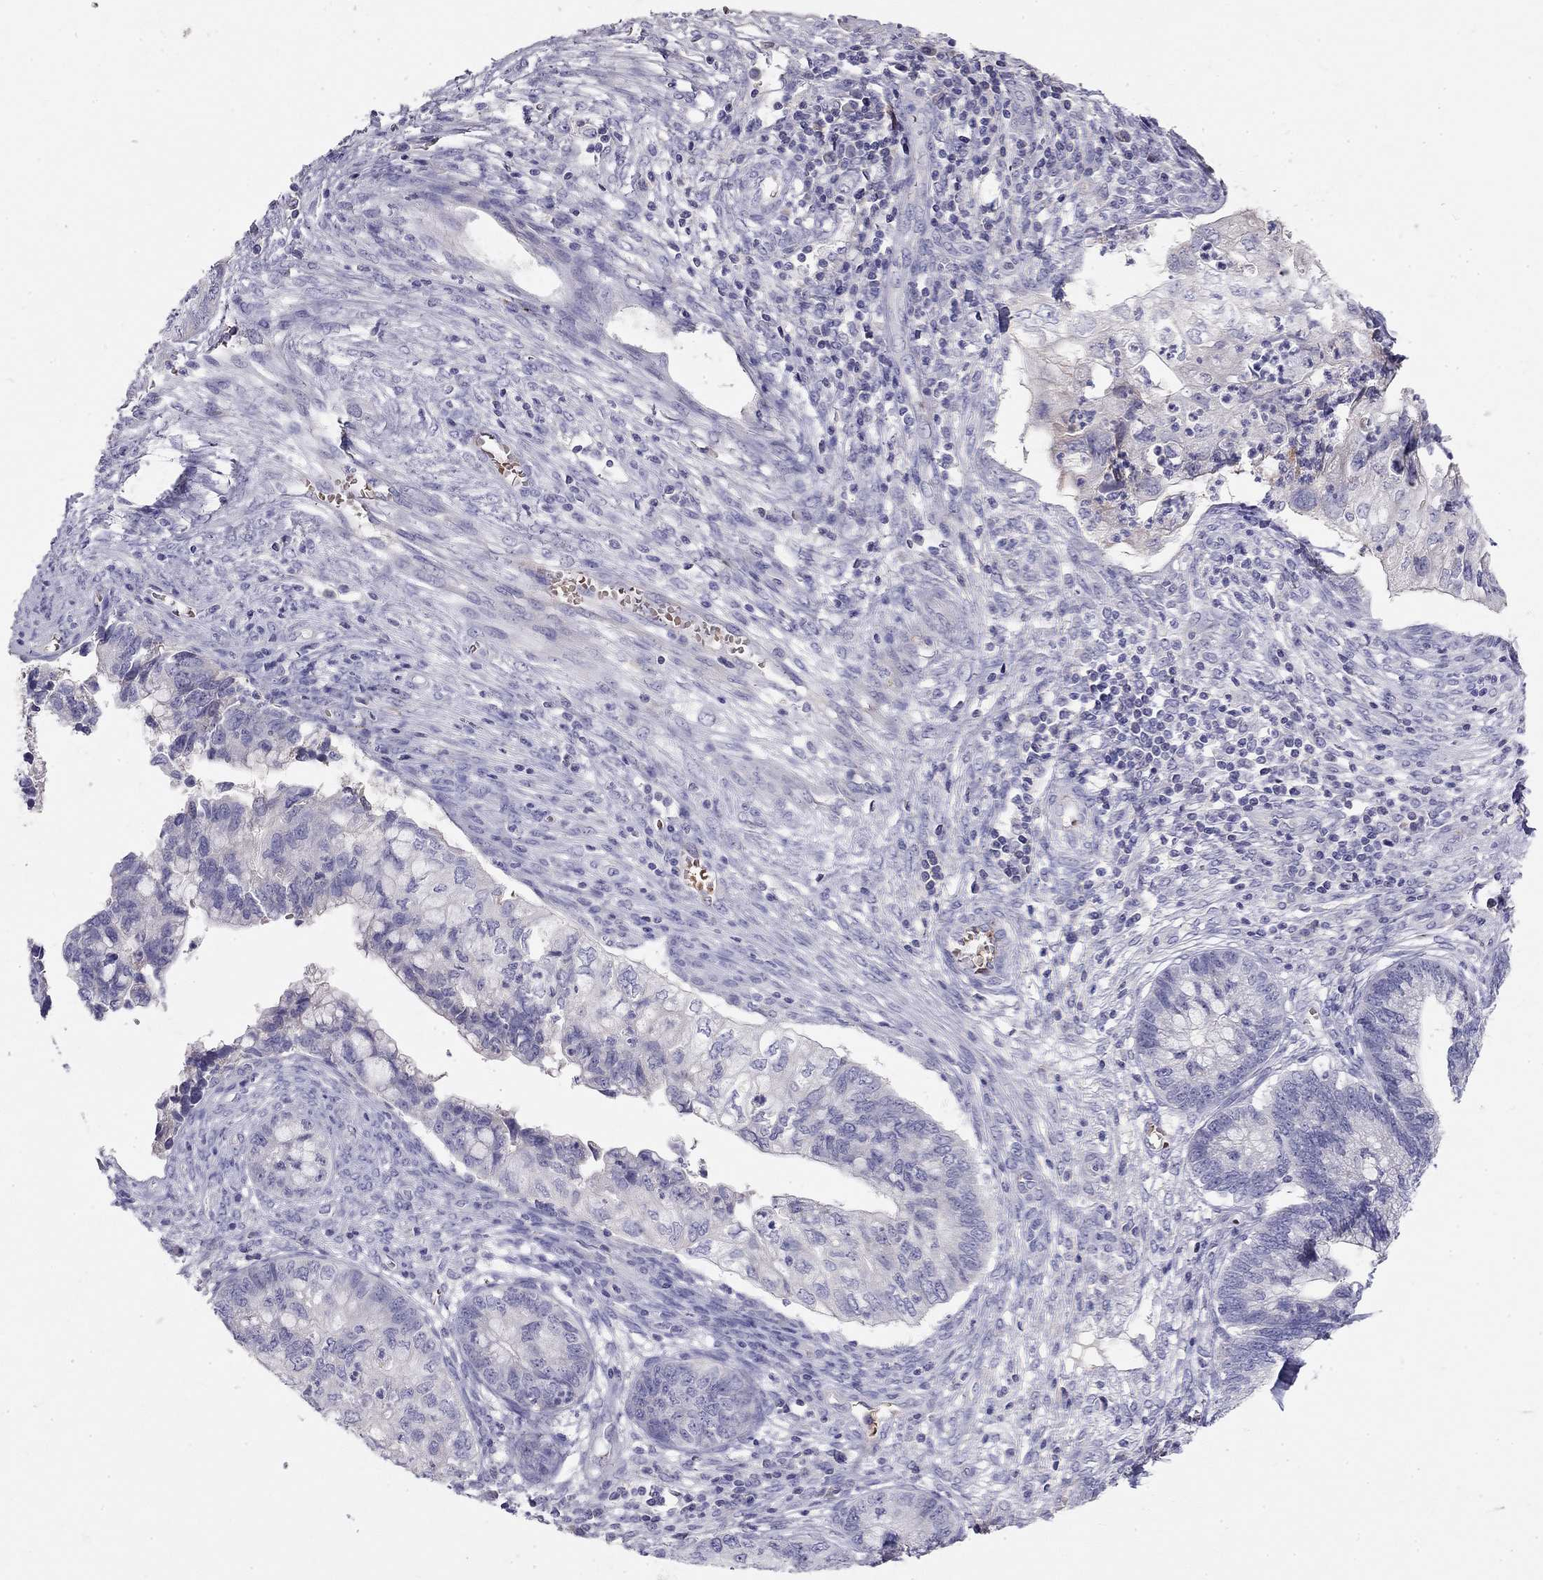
{"staining": {"intensity": "negative", "quantity": "none", "location": "none"}, "tissue": "cervical cancer", "cell_type": "Tumor cells", "image_type": "cancer", "snomed": [{"axis": "morphology", "description": "Adenocarcinoma, NOS"}, {"axis": "topography", "description": "Cervix"}], "caption": "The immunohistochemistry (IHC) photomicrograph has no significant positivity in tumor cells of cervical cancer (adenocarcinoma) tissue.", "gene": "RHD", "patient": {"sex": "female", "age": 44}}